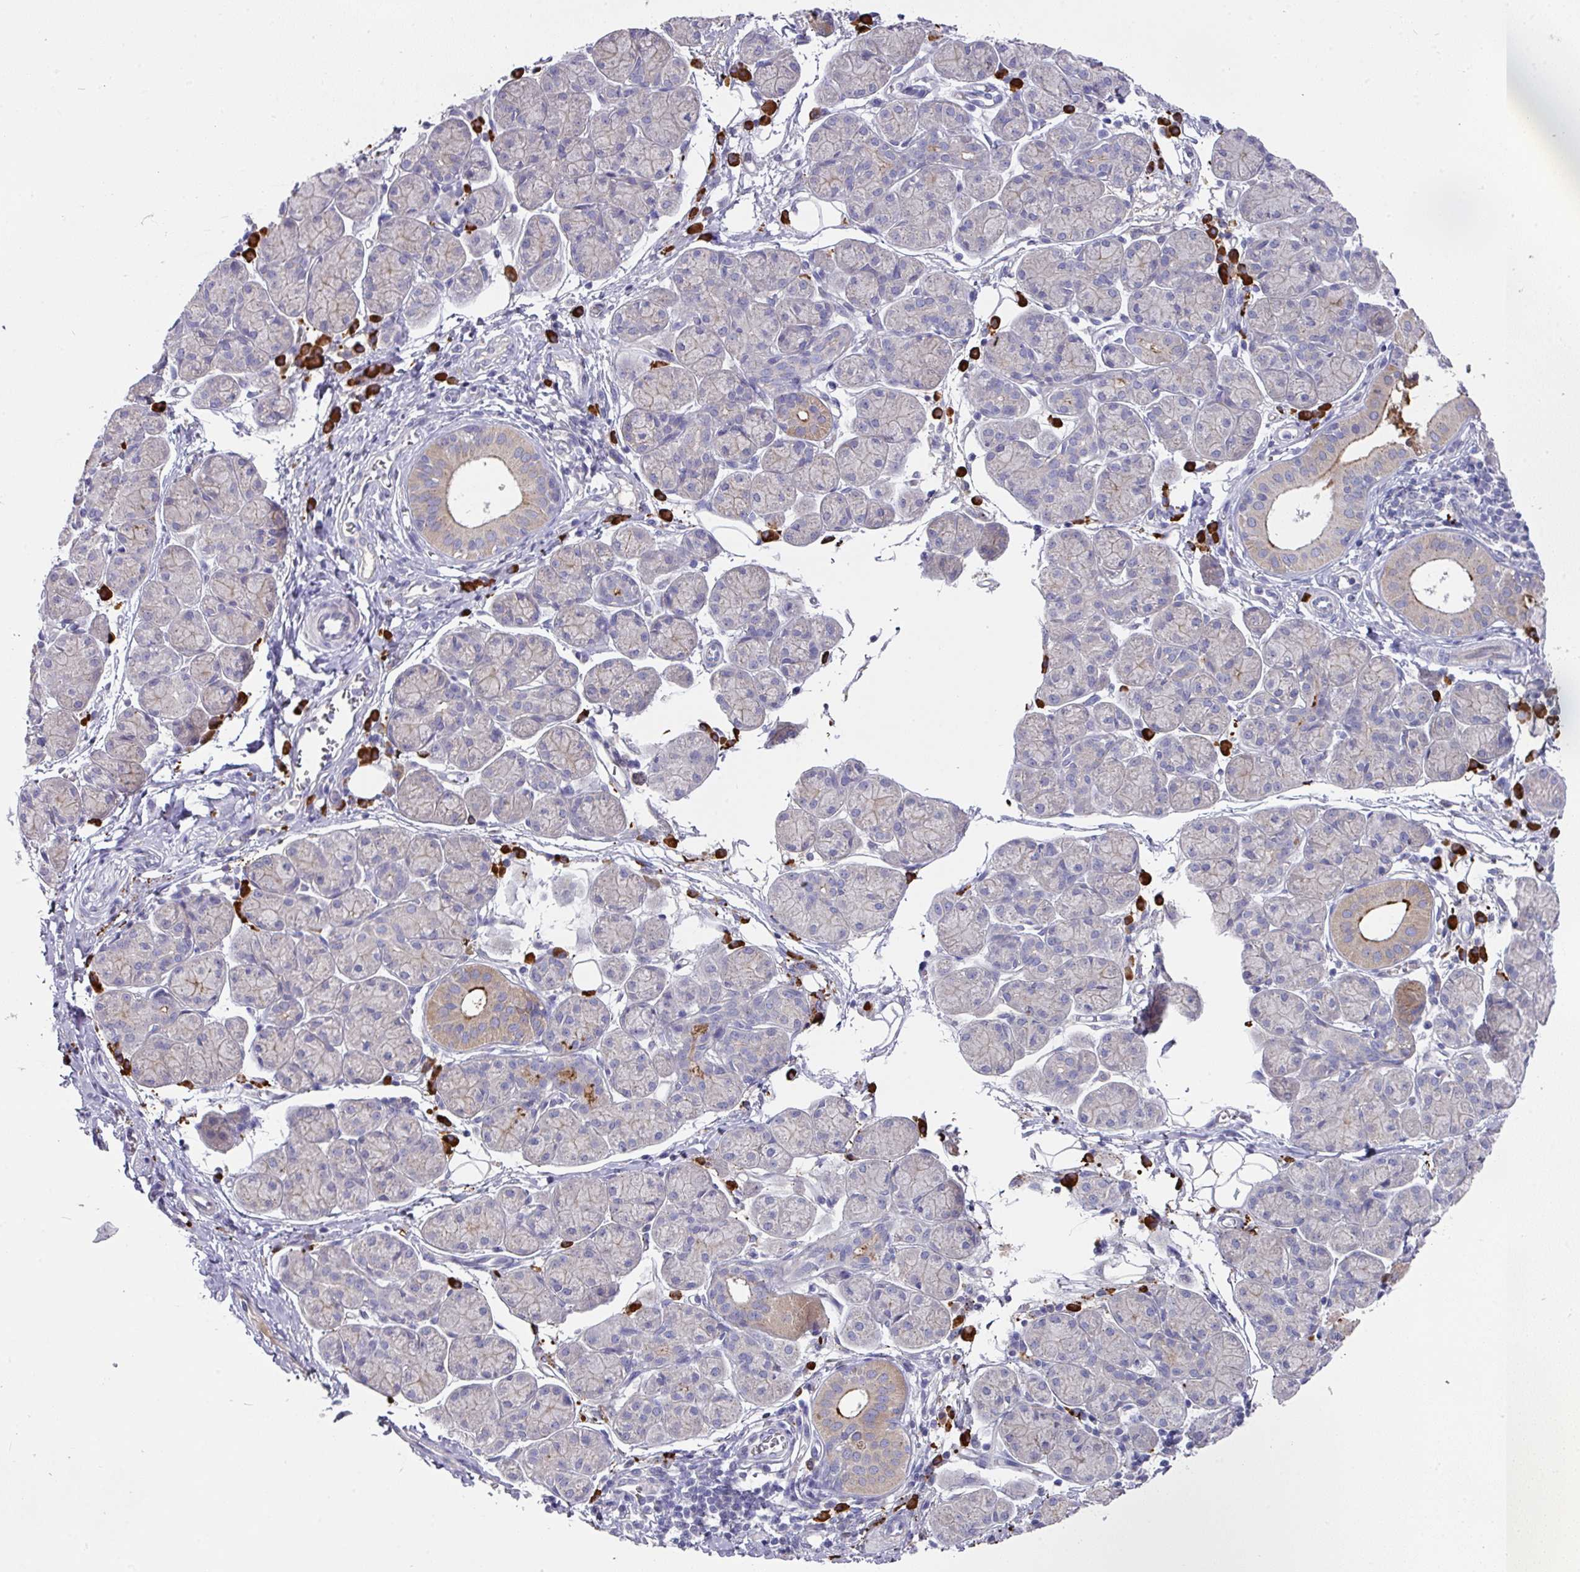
{"staining": {"intensity": "moderate", "quantity": "<25%", "location": "cytoplasmic/membranous"}, "tissue": "salivary gland", "cell_type": "Glandular cells", "image_type": "normal", "snomed": [{"axis": "morphology", "description": "Normal tissue, NOS"}, {"axis": "morphology", "description": "Inflammation, NOS"}, {"axis": "topography", "description": "Lymph node"}, {"axis": "topography", "description": "Salivary gland"}], "caption": "This photomicrograph demonstrates immunohistochemistry (IHC) staining of normal salivary gland, with low moderate cytoplasmic/membranous positivity in about <25% of glandular cells.", "gene": "IL4R", "patient": {"sex": "male", "age": 3}}